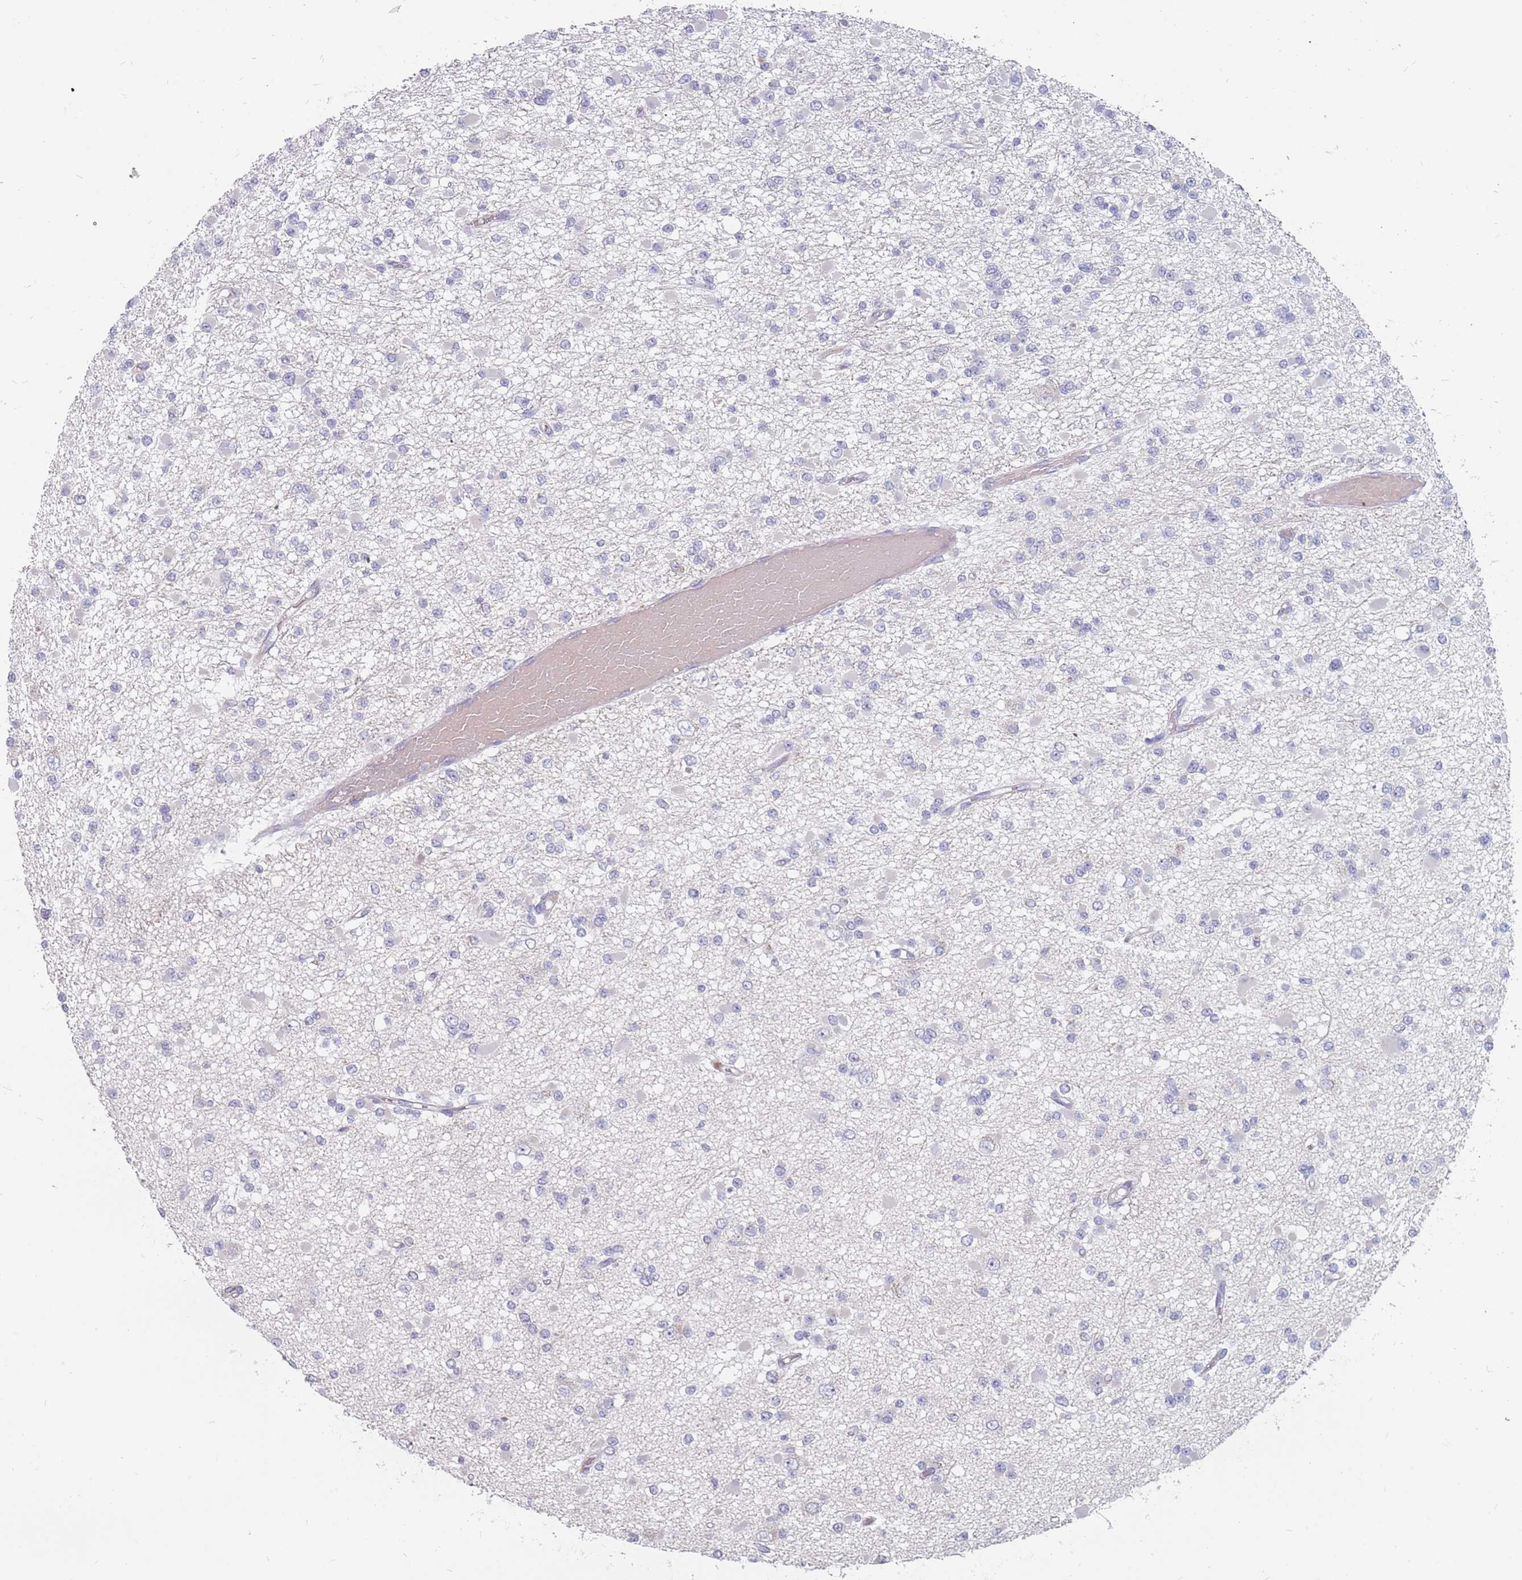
{"staining": {"intensity": "negative", "quantity": "none", "location": "none"}, "tissue": "glioma", "cell_type": "Tumor cells", "image_type": "cancer", "snomed": [{"axis": "morphology", "description": "Glioma, malignant, Low grade"}, {"axis": "topography", "description": "Brain"}], "caption": "Tumor cells are negative for protein expression in human malignant low-grade glioma. Nuclei are stained in blue.", "gene": "CMTR2", "patient": {"sex": "female", "age": 22}}